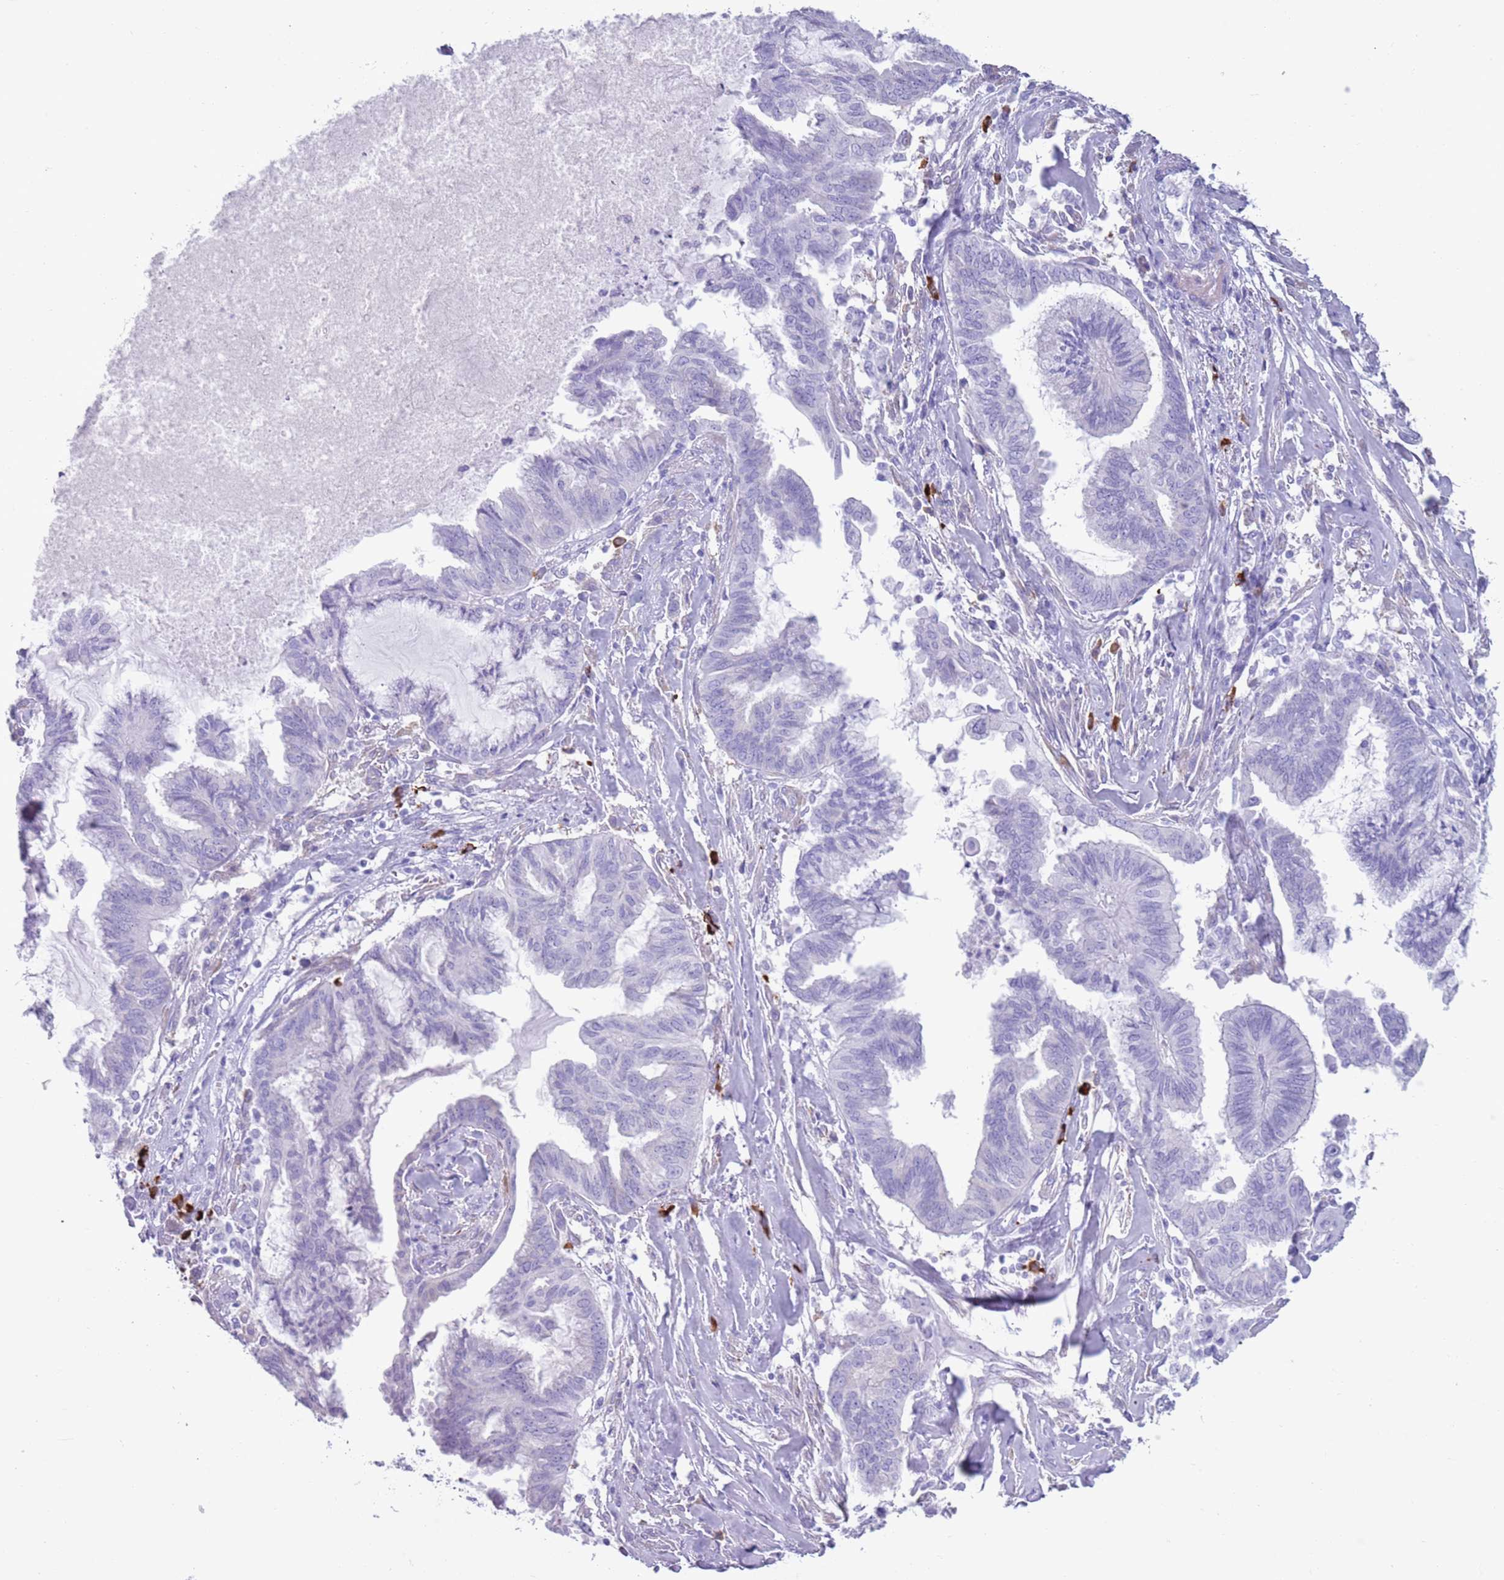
{"staining": {"intensity": "negative", "quantity": "none", "location": "none"}, "tissue": "endometrial cancer", "cell_type": "Tumor cells", "image_type": "cancer", "snomed": [{"axis": "morphology", "description": "Adenocarcinoma, NOS"}, {"axis": "topography", "description": "Endometrium"}], "caption": "The image reveals no significant expression in tumor cells of endometrial adenocarcinoma.", "gene": "LY6G5B", "patient": {"sex": "female", "age": 86}}